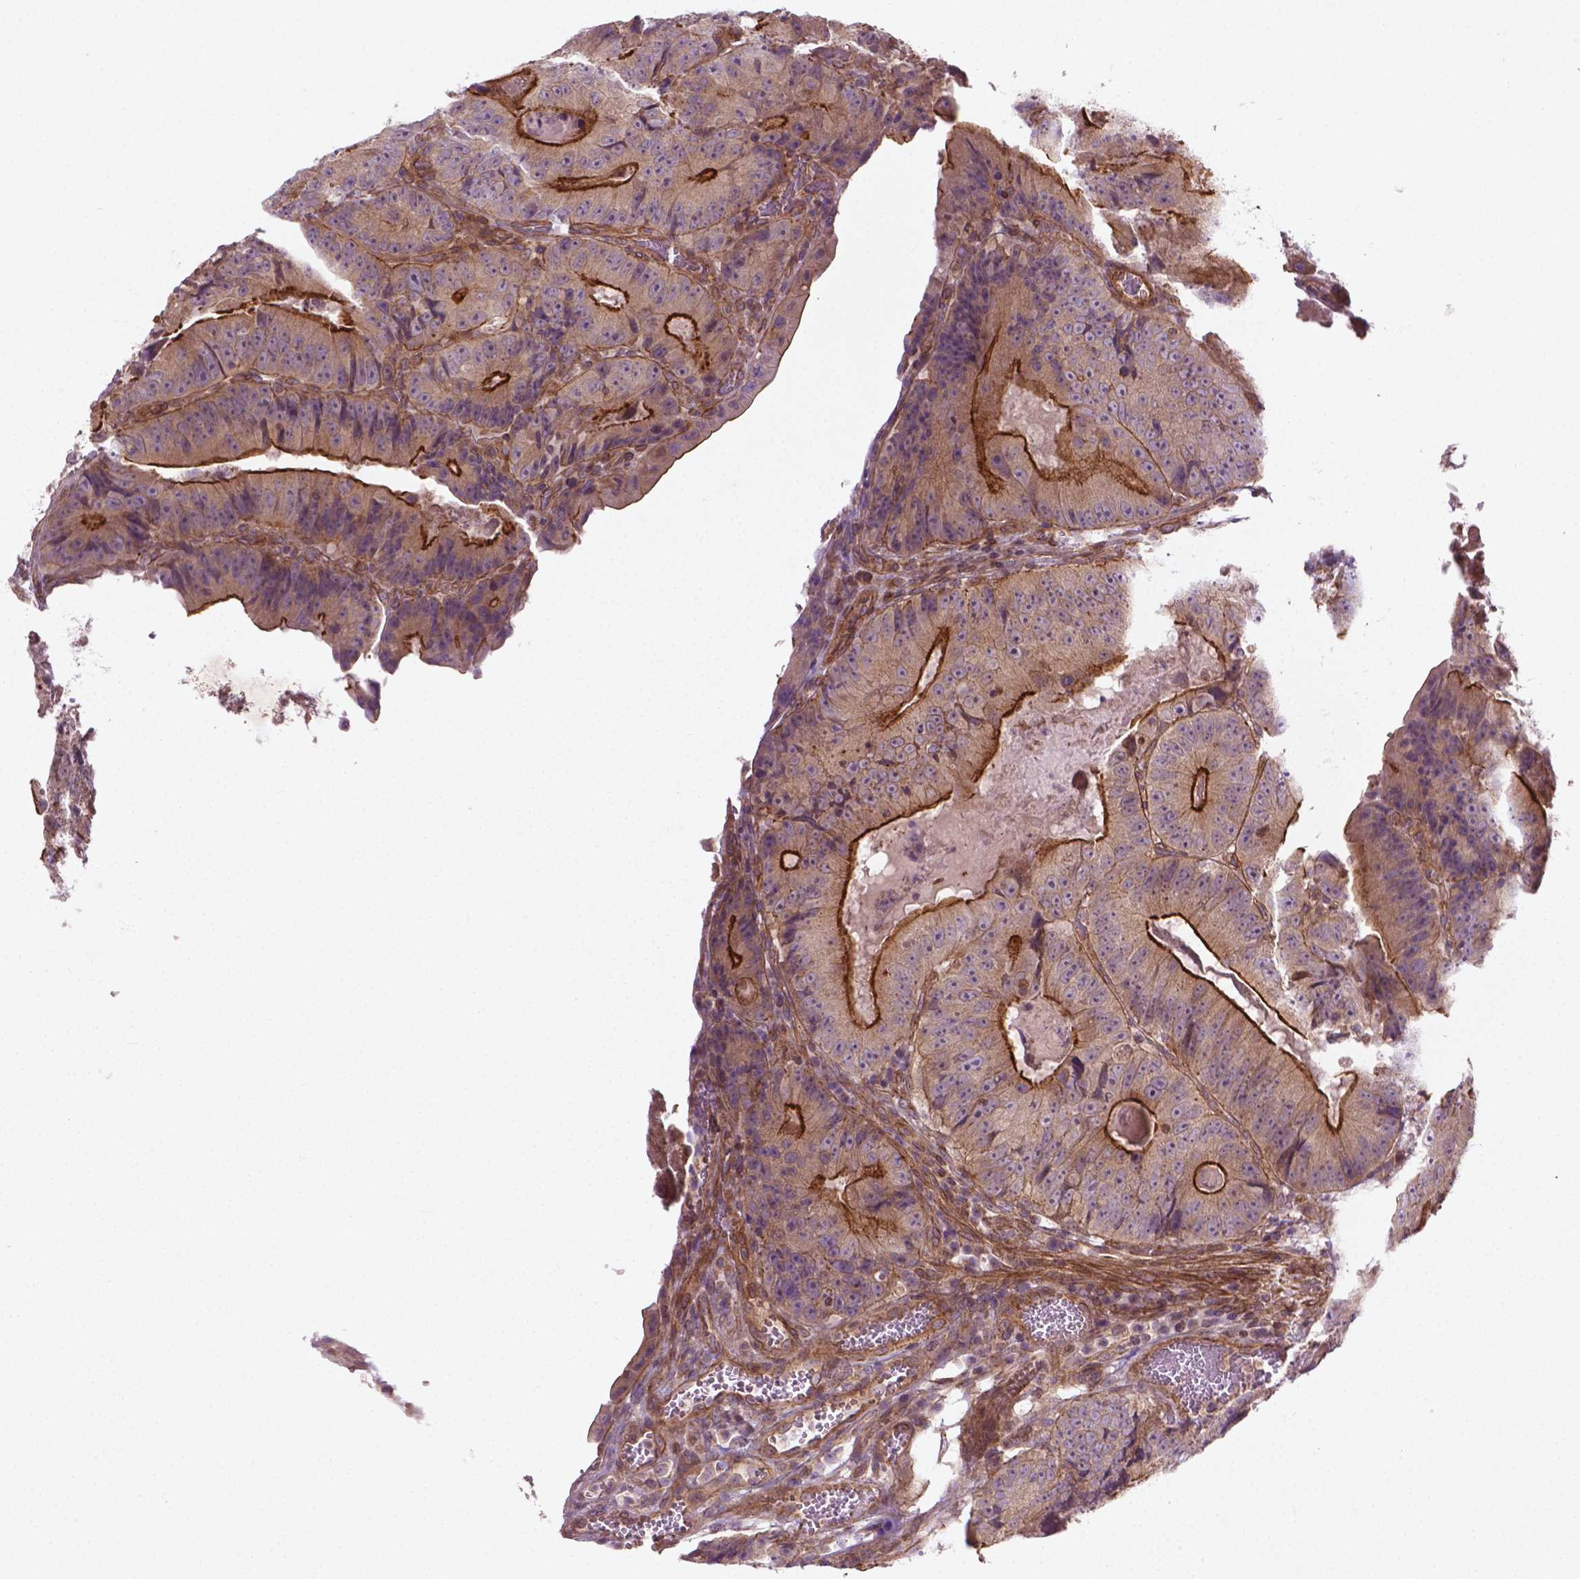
{"staining": {"intensity": "strong", "quantity": "25%-75%", "location": "cytoplasmic/membranous"}, "tissue": "colorectal cancer", "cell_type": "Tumor cells", "image_type": "cancer", "snomed": [{"axis": "morphology", "description": "Adenocarcinoma, NOS"}, {"axis": "topography", "description": "Colon"}], "caption": "Brown immunohistochemical staining in adenocarcinoma (colorectal) displays strong cytoplasmic/membranous staining in about 25%-75% of tumor cells.", "gene": "TCHP", "patient": {"sex": "female", "age": 86}}